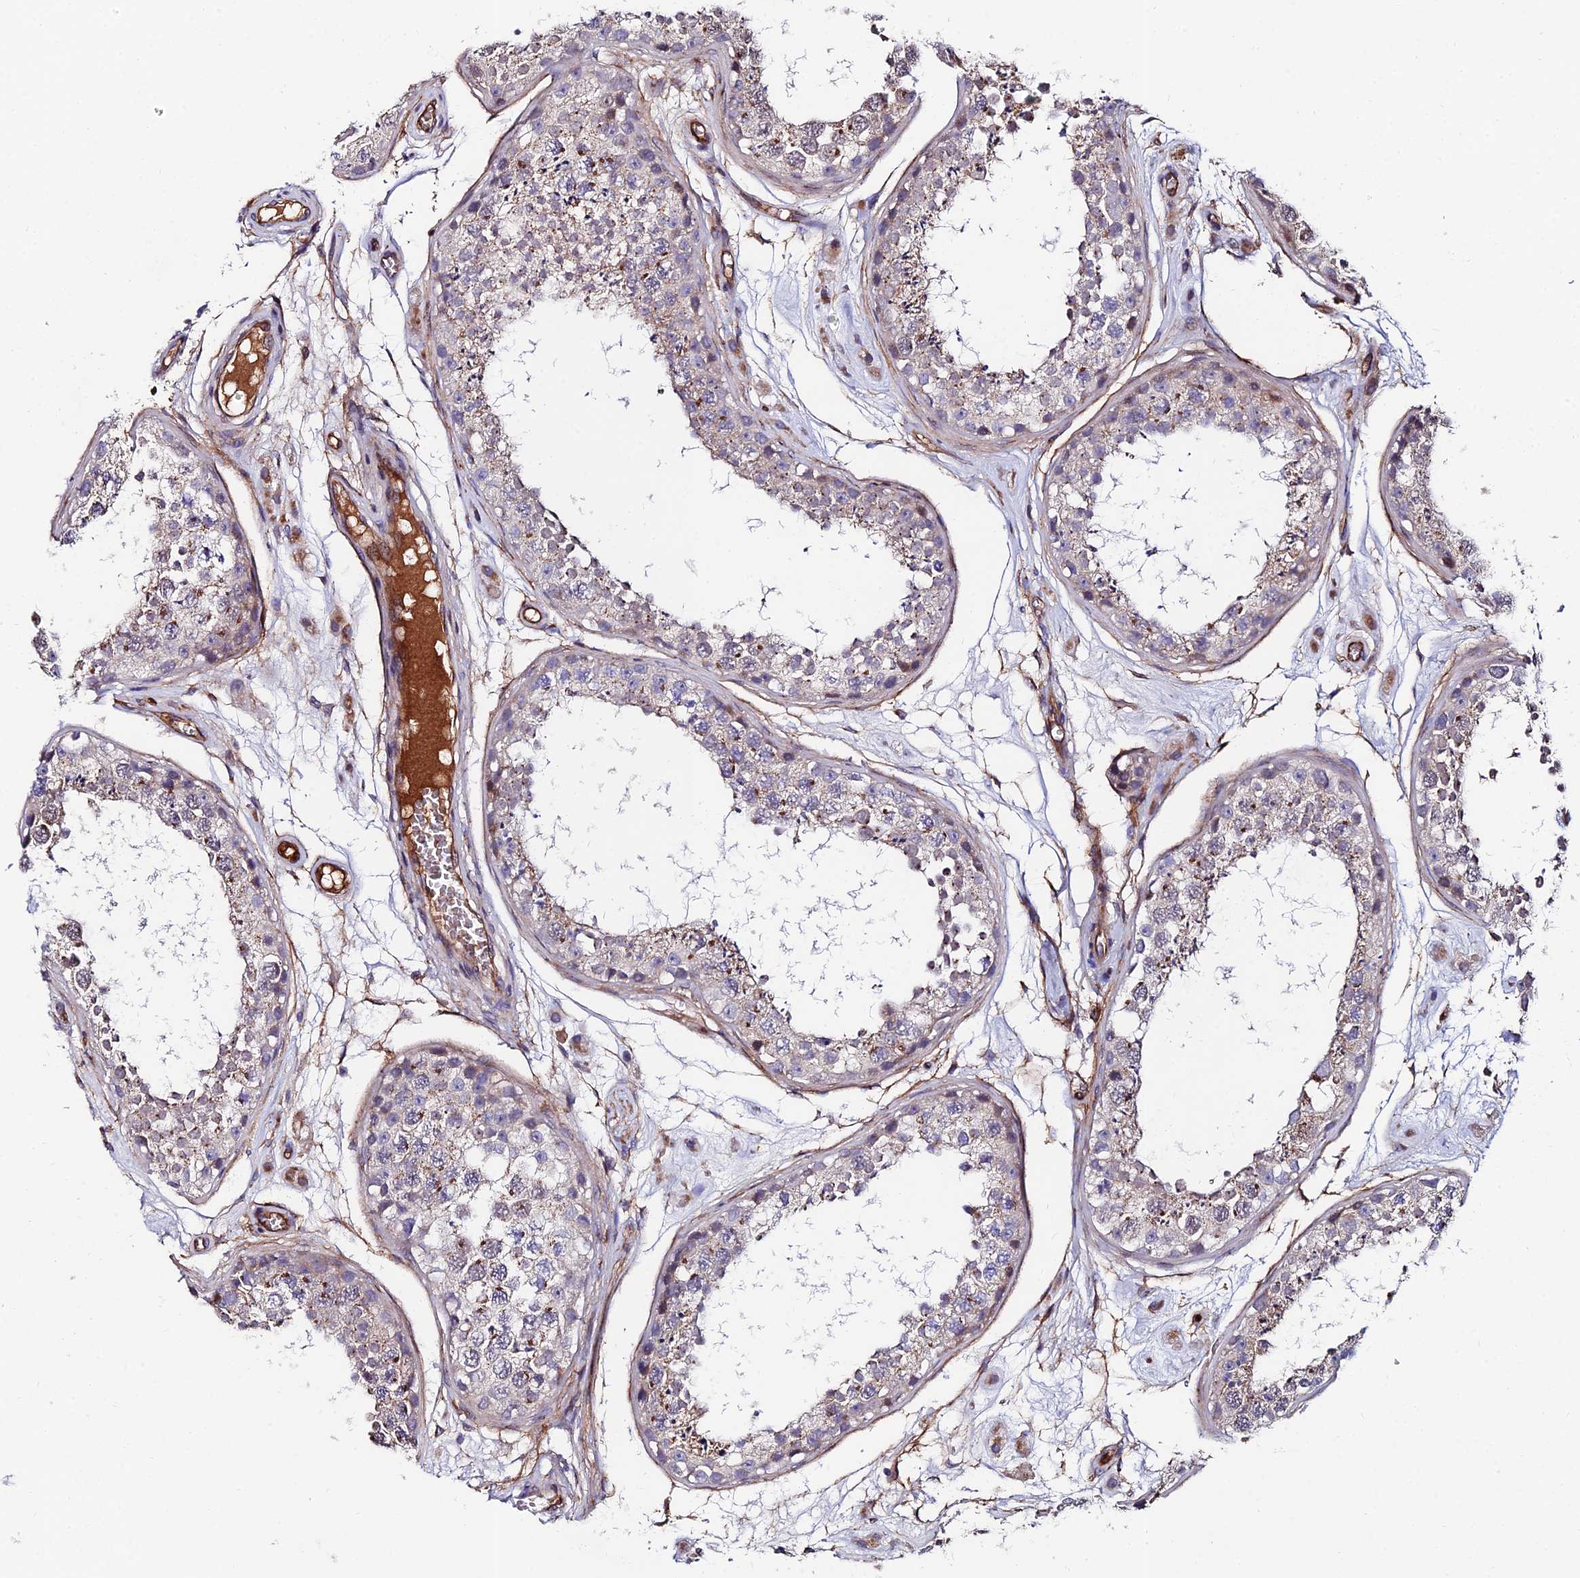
{"staining": {"intensity": "moderate", "quantity": "<25%", "location": "cytoplasmic/membranous"}, "tissue": "testis", "cell_type": "Cells in seminiferous ducts", "image_type": "normal", "snomed": [{"axis": "morphology", "description": "Normal tissue, NOS"}, {"axis": "topography", "description": "Testis"}], "caption": "Immunohistochemistry (IHC) image of unremarkable testis: testis stained using IHC exhibits low levels of moderate protein expression localized specifically in the cytoplasmic/membranous of cells in seminiferous ducts, appearing as a cytoplasmic/membranous brown color.", "gene": "ADGRF3", "patient": {"sex": "male", "age": 25}}